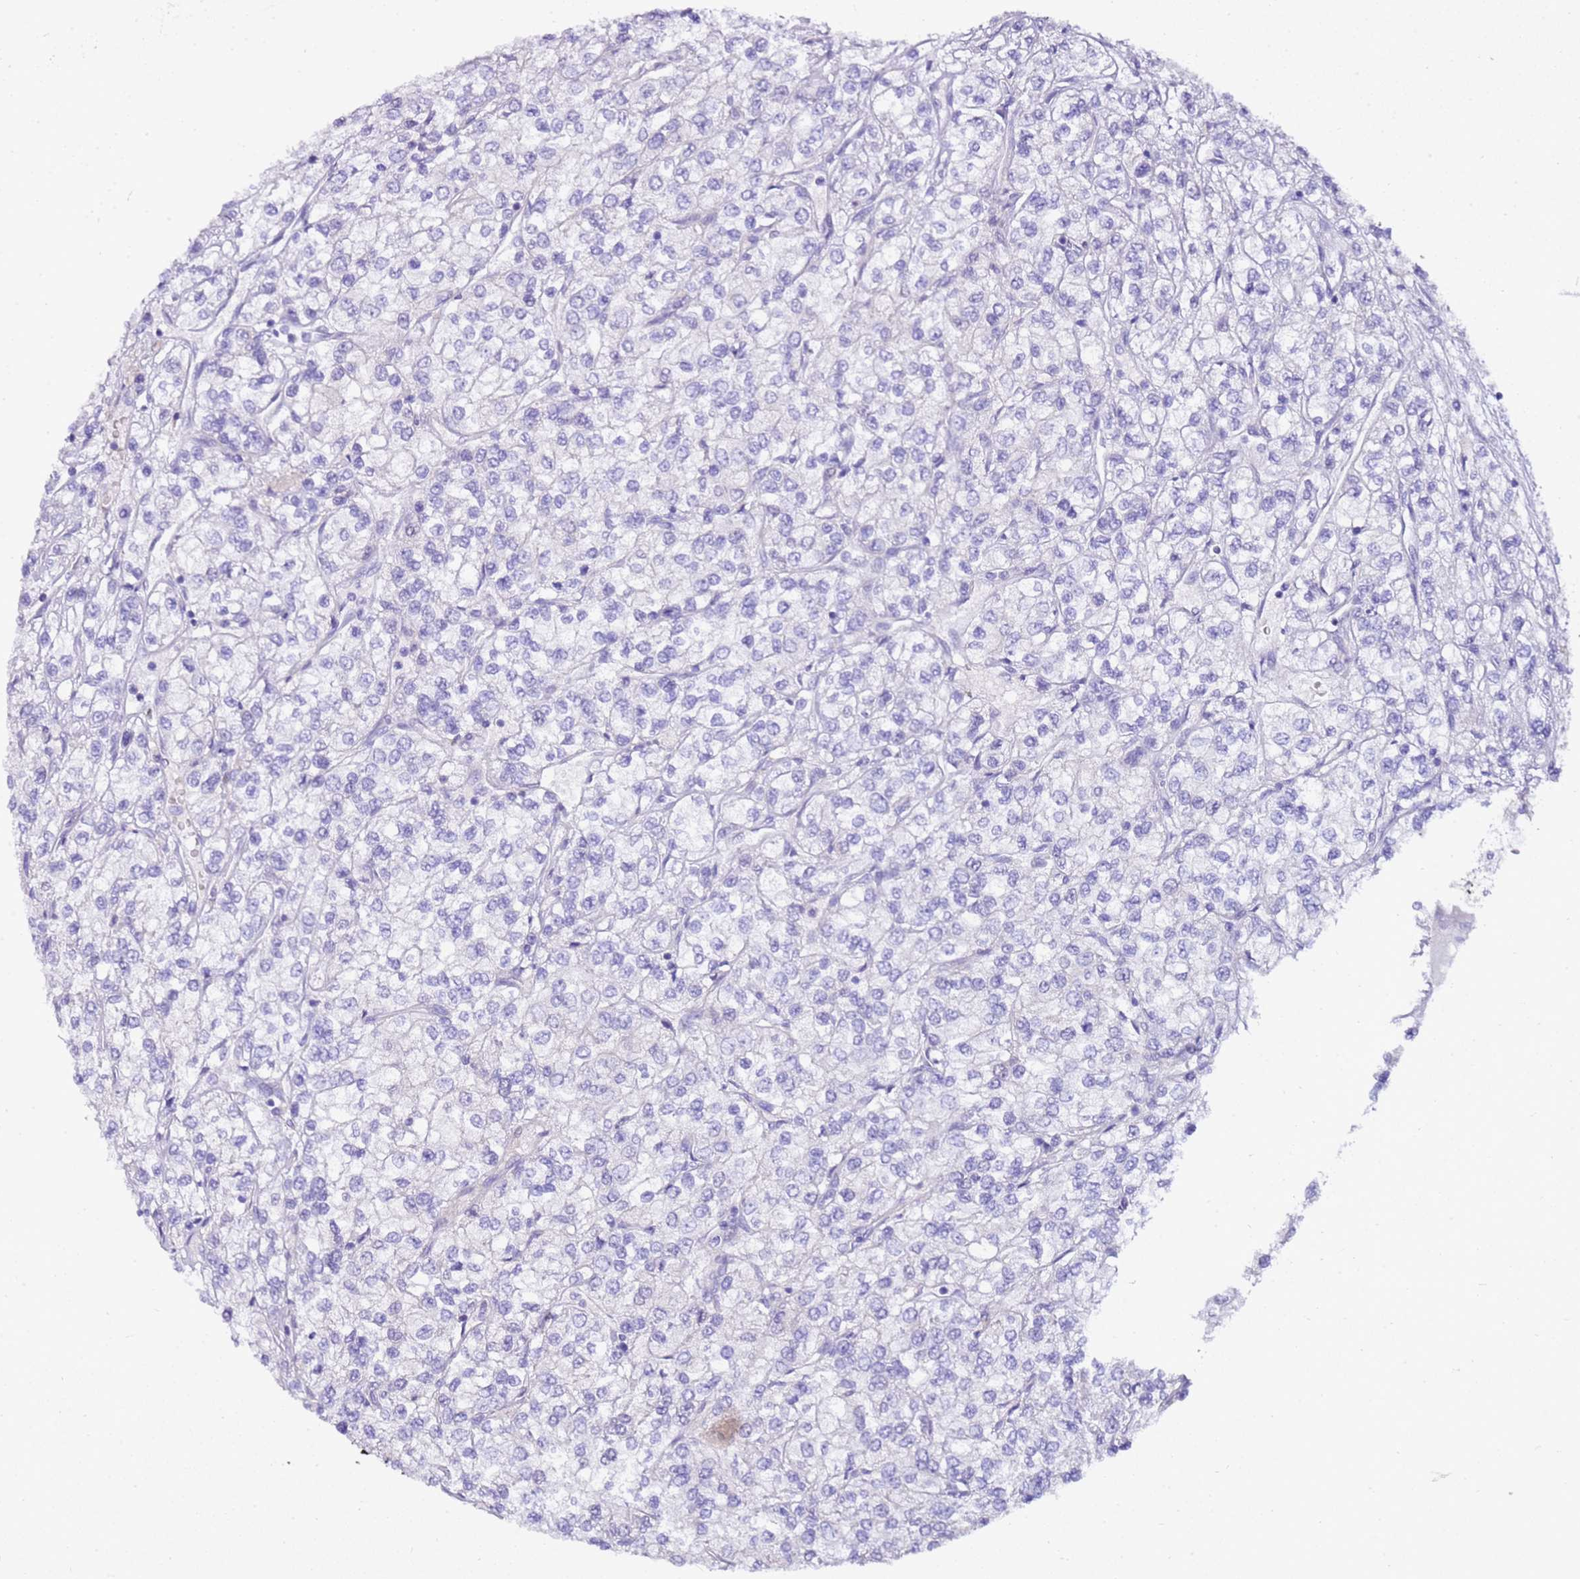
{"staining": {"intensity": "negative", "quantity": "none", "location": "none"}, "tissue": "renal cancer", "cell_type": "Tumor cells", "image_type": "cancer", "snomed": [{"axis": "morphology", "description": "Adenocarcinoma, NOS"}, {"axis": "topography", "description": "Kidney"}], "caption": "DAB (3,3'-diaminobenzidine) immunohistochemical staining of renal cancer (adenocarcinoma) shows no significant positivity in tumor cells.", "gene": "DCDC2B", "patient": {"sex": "male", "age": 80}}